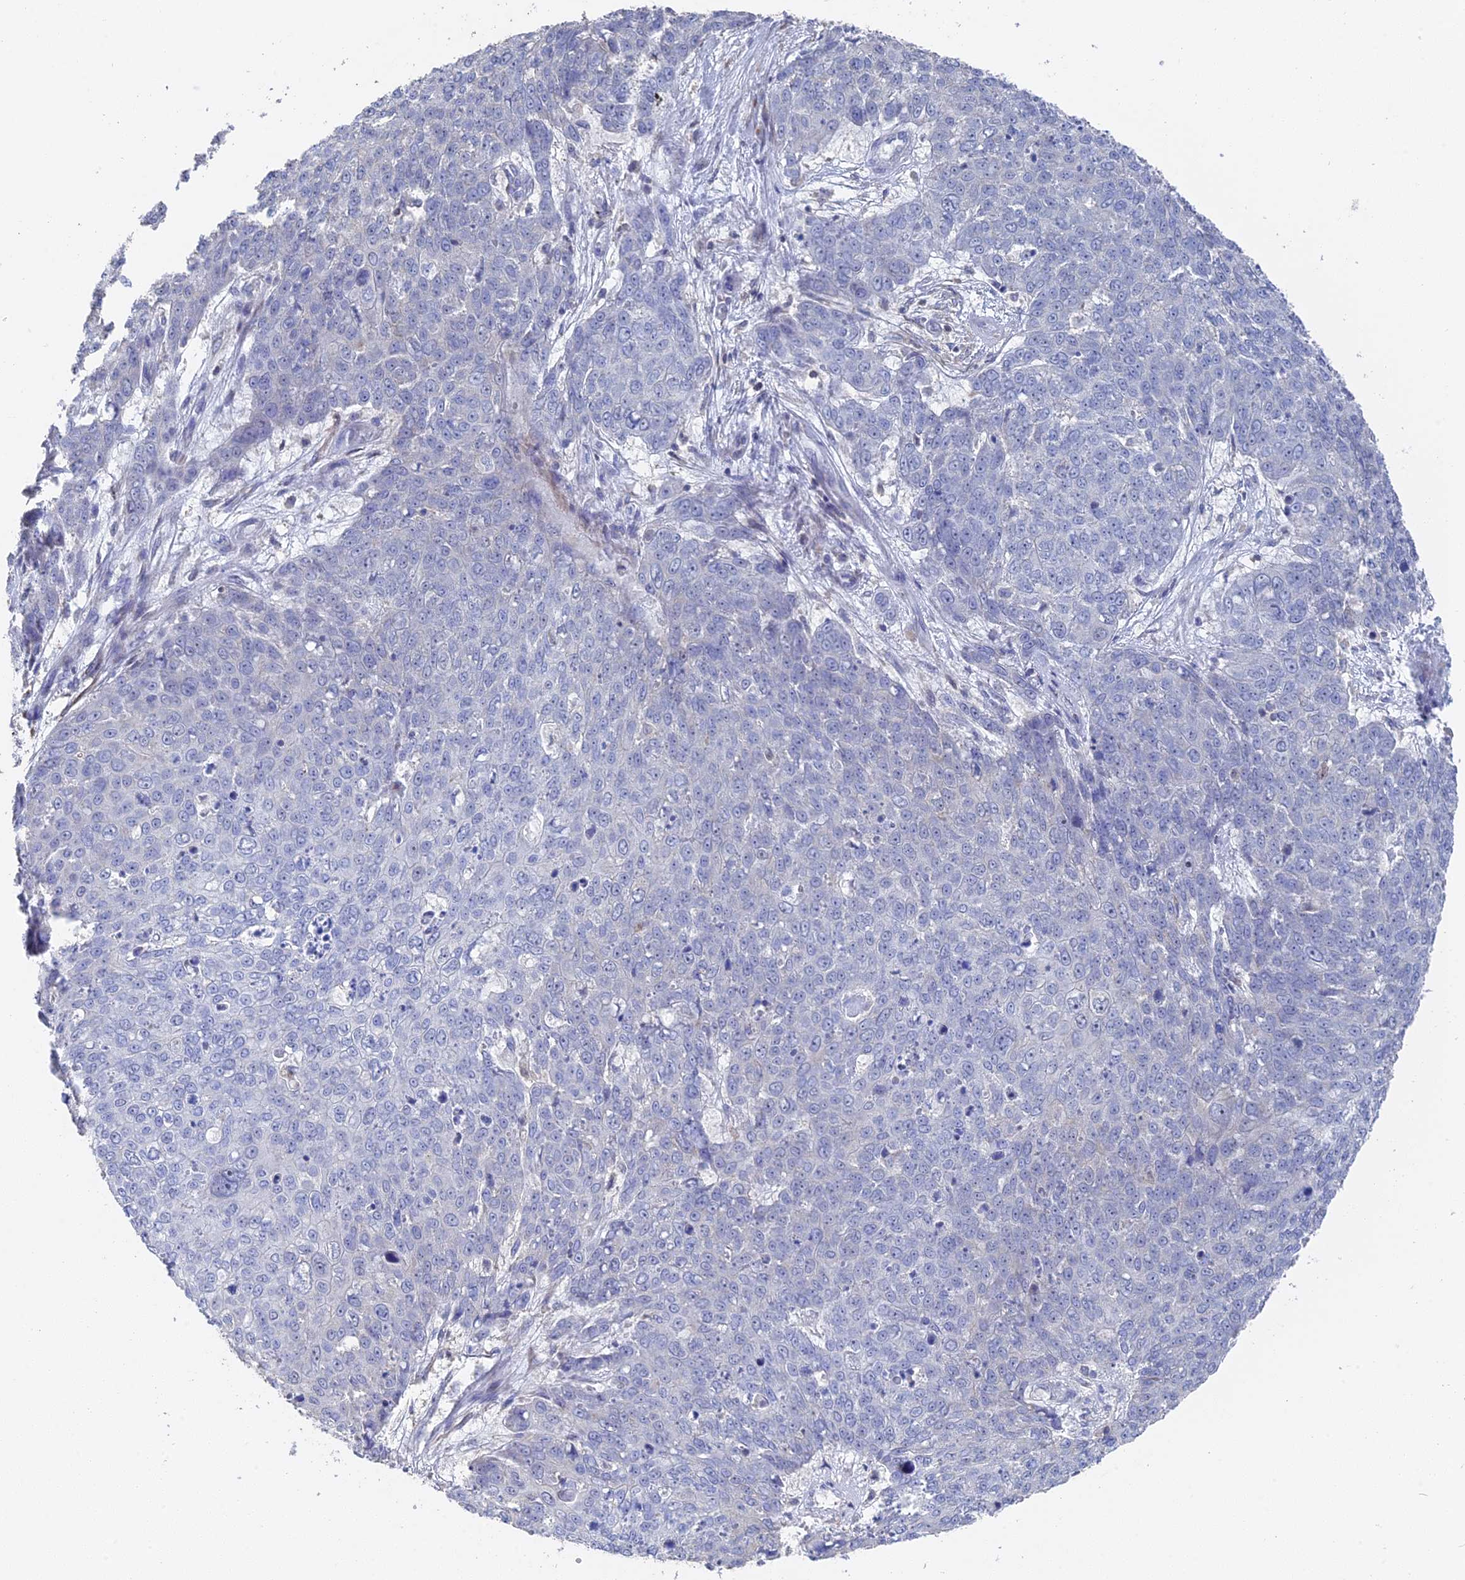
{"staining": {"intensity": "negative", "quantity": "none", "location": "none"}, "tissue": "skin cancer", "cell_type": "Tumor cells", "image_type": "cancer", "snomed": [{"axis": "morphology", "description": "Squamous cell carcinoma, NOS"}, {"axis": "topography", "description": "Skin"}], "caption": "High power microscopy histopathology image of an immunohistochemistry micrograph of skin cancer, revealing no significant expression in tumor cells. (Stains: DAB (3,3'-diaminobenzidine) immunohistochemistry with hematoxylin counter stain, Microscopy: brightfield microscopy at high magnification).", "gene": "SEMG2", "patient": {"sex": "male", "age": 71}}